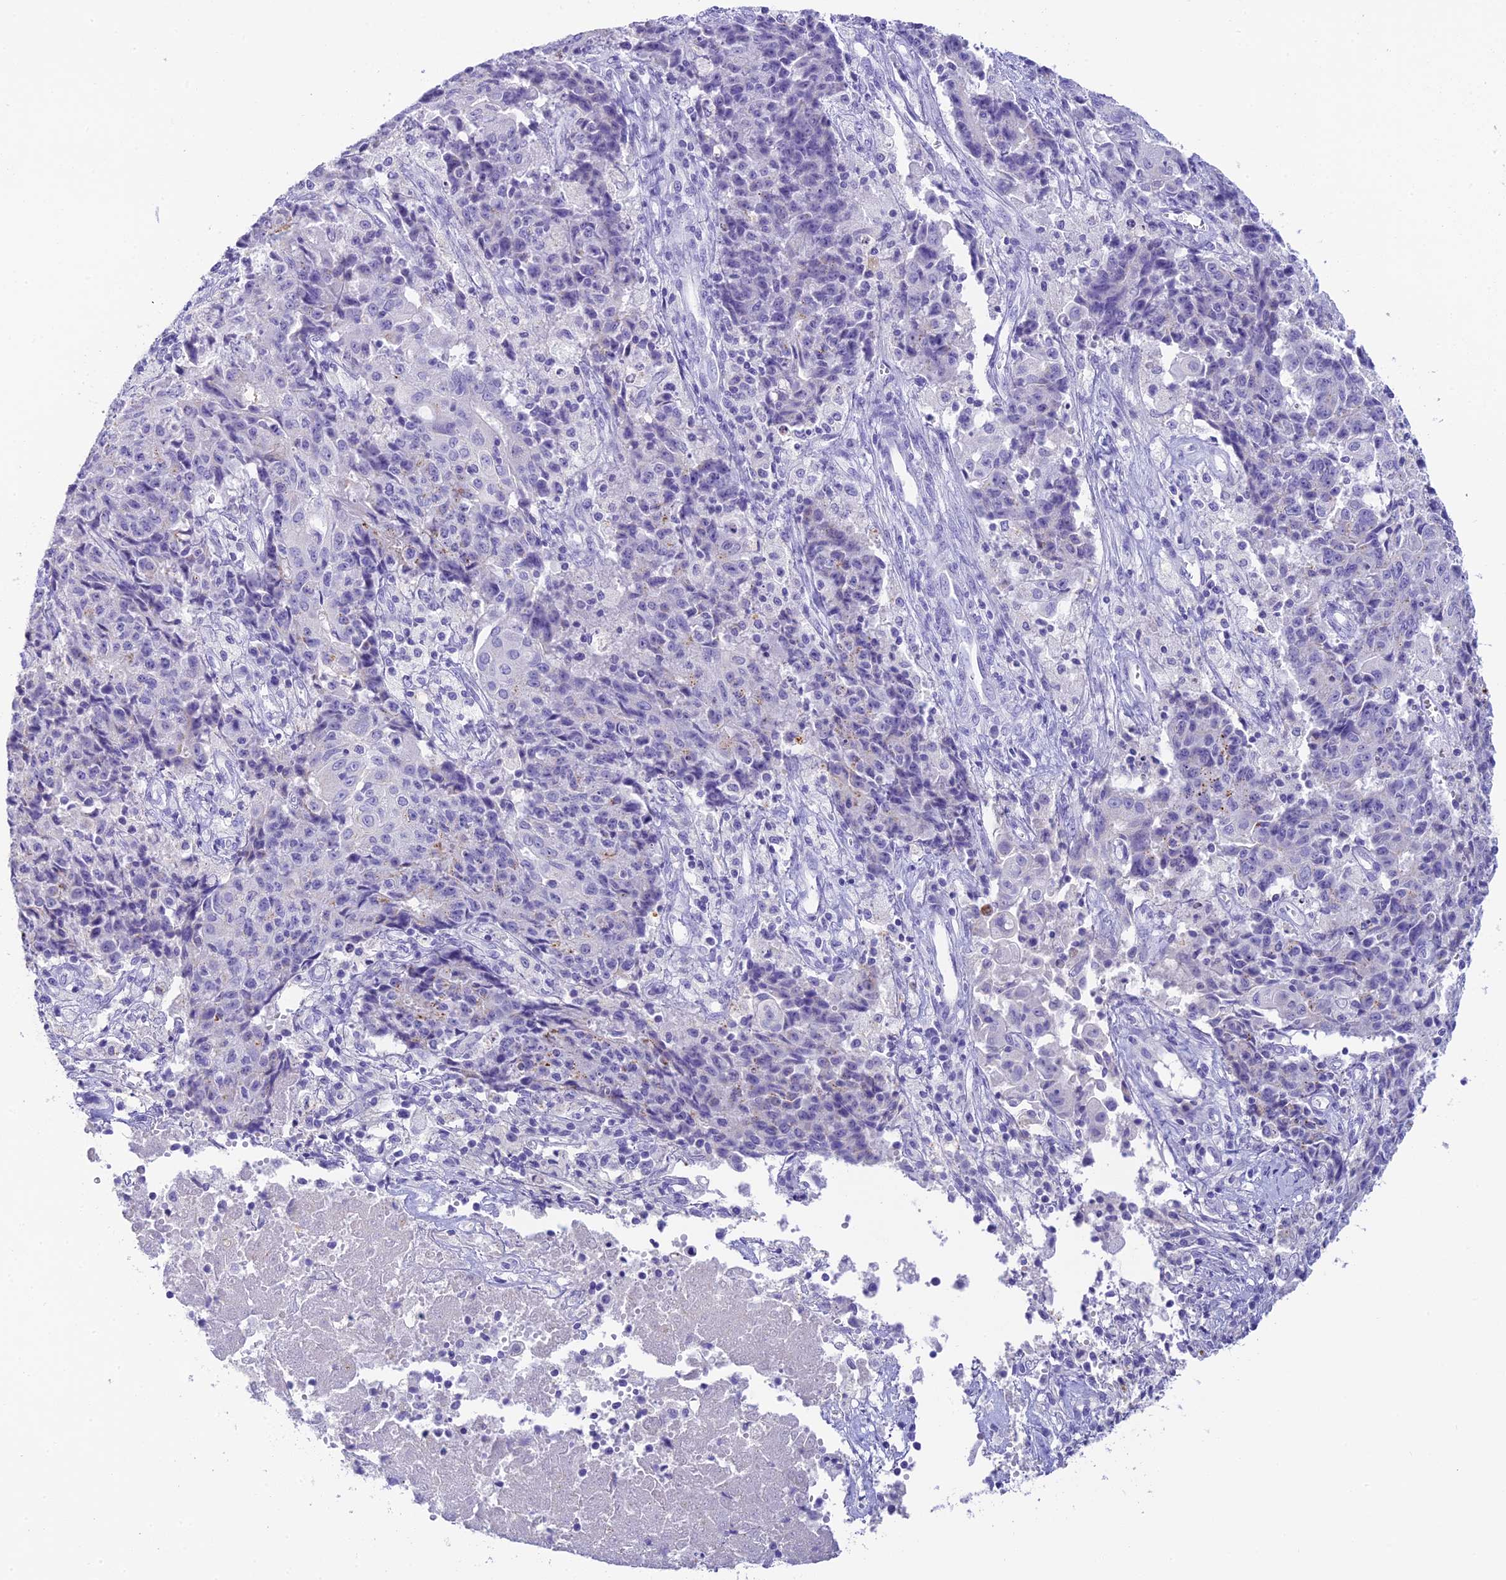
{"staining": {"intensity": "negative", "quantity": "none", "location": "none"}, "tissue": "ovarian cancer", "cell_type": "Tumor cells", "image_type": "cancer", "snomed": [{"axis": "morphology", "description": "Carcinoma, endometroid"}, {"axis": "topography", "description": "Ovary"}], "caption": "This is an IHC micrograph of ovarian cancer. There is no expression in tumor cells.", "gene": "C12orf29", "patient": {"sex": "female", "age": 42}}